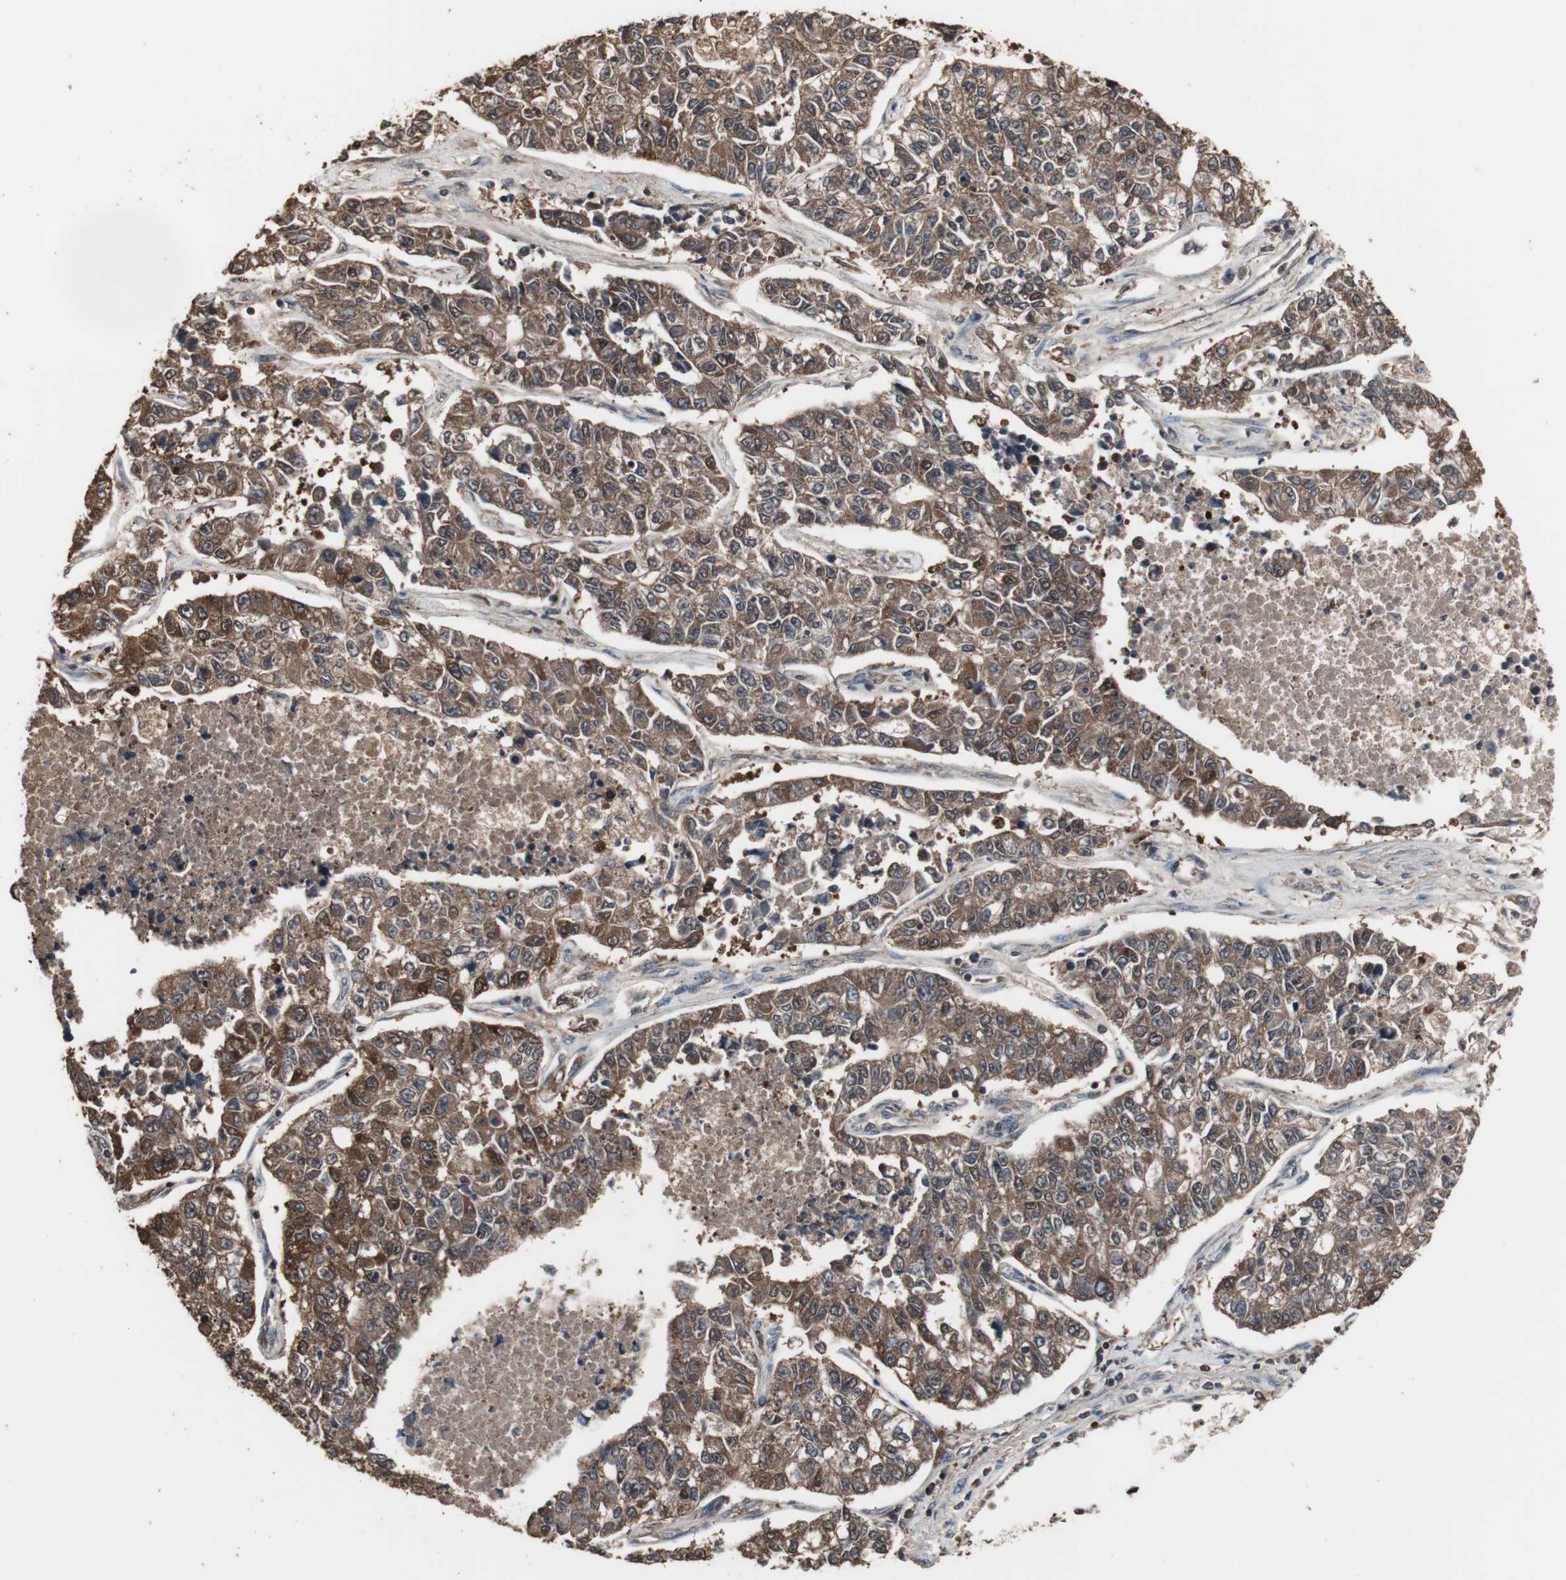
{"staining": {"intensity": "strong", "quantity": ">75%", "location": "cytoplasmic/membranous"}, "tissue": "lung cancer", "cell_type": "Tumor cells", "image_type": "cancer", "snomed": [{"axis": "morphology", "description": "Adenocarcinoma, NOS"}, {"axis": "topography", "description": "Lung"}], "caption": "Protein staining of lung cancer (adenocarcinoma) tissue displays strong cytoplasmic/membranous staining in about >75% of tumor cells.", "gene": "HPRT1", "patient": {"sex": "male", "age": 49}}